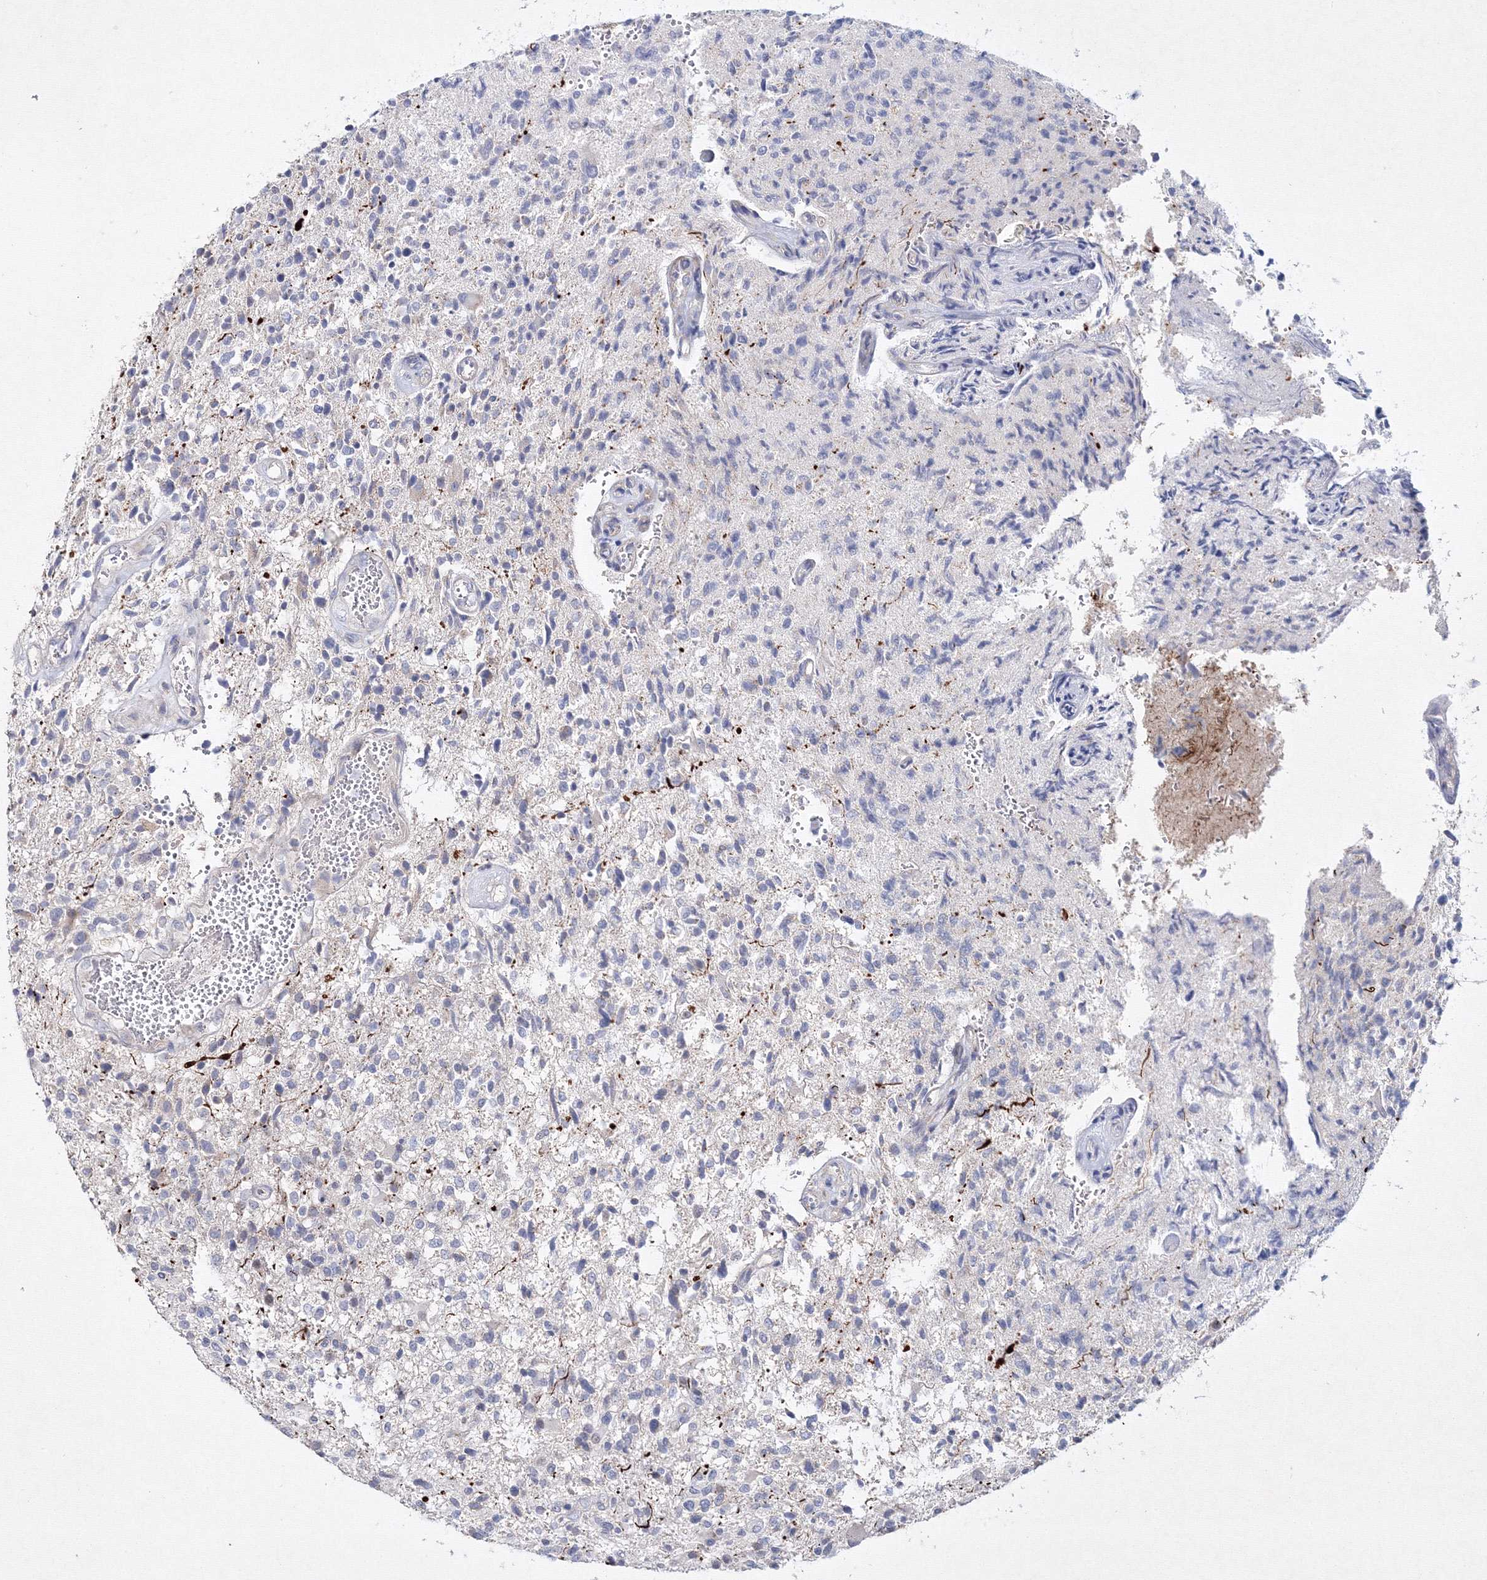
{"staining": {"intensity": "negative", "quantity": "none", "location": "none"}, "tissue": "glioma", "cell_type": "Tumor cells", "image_type": "cancer", "snomed": [{"axis": "morphology", "description": "Glioma, malignant, High grade"}, {"axis": "topography", "description": "Brain"}], "caption": "Glioma stained for a protein using IHC displays no positivity tumor cells.", "gene": "NEU4", "patient": {"sex": "male", "age": 72}}